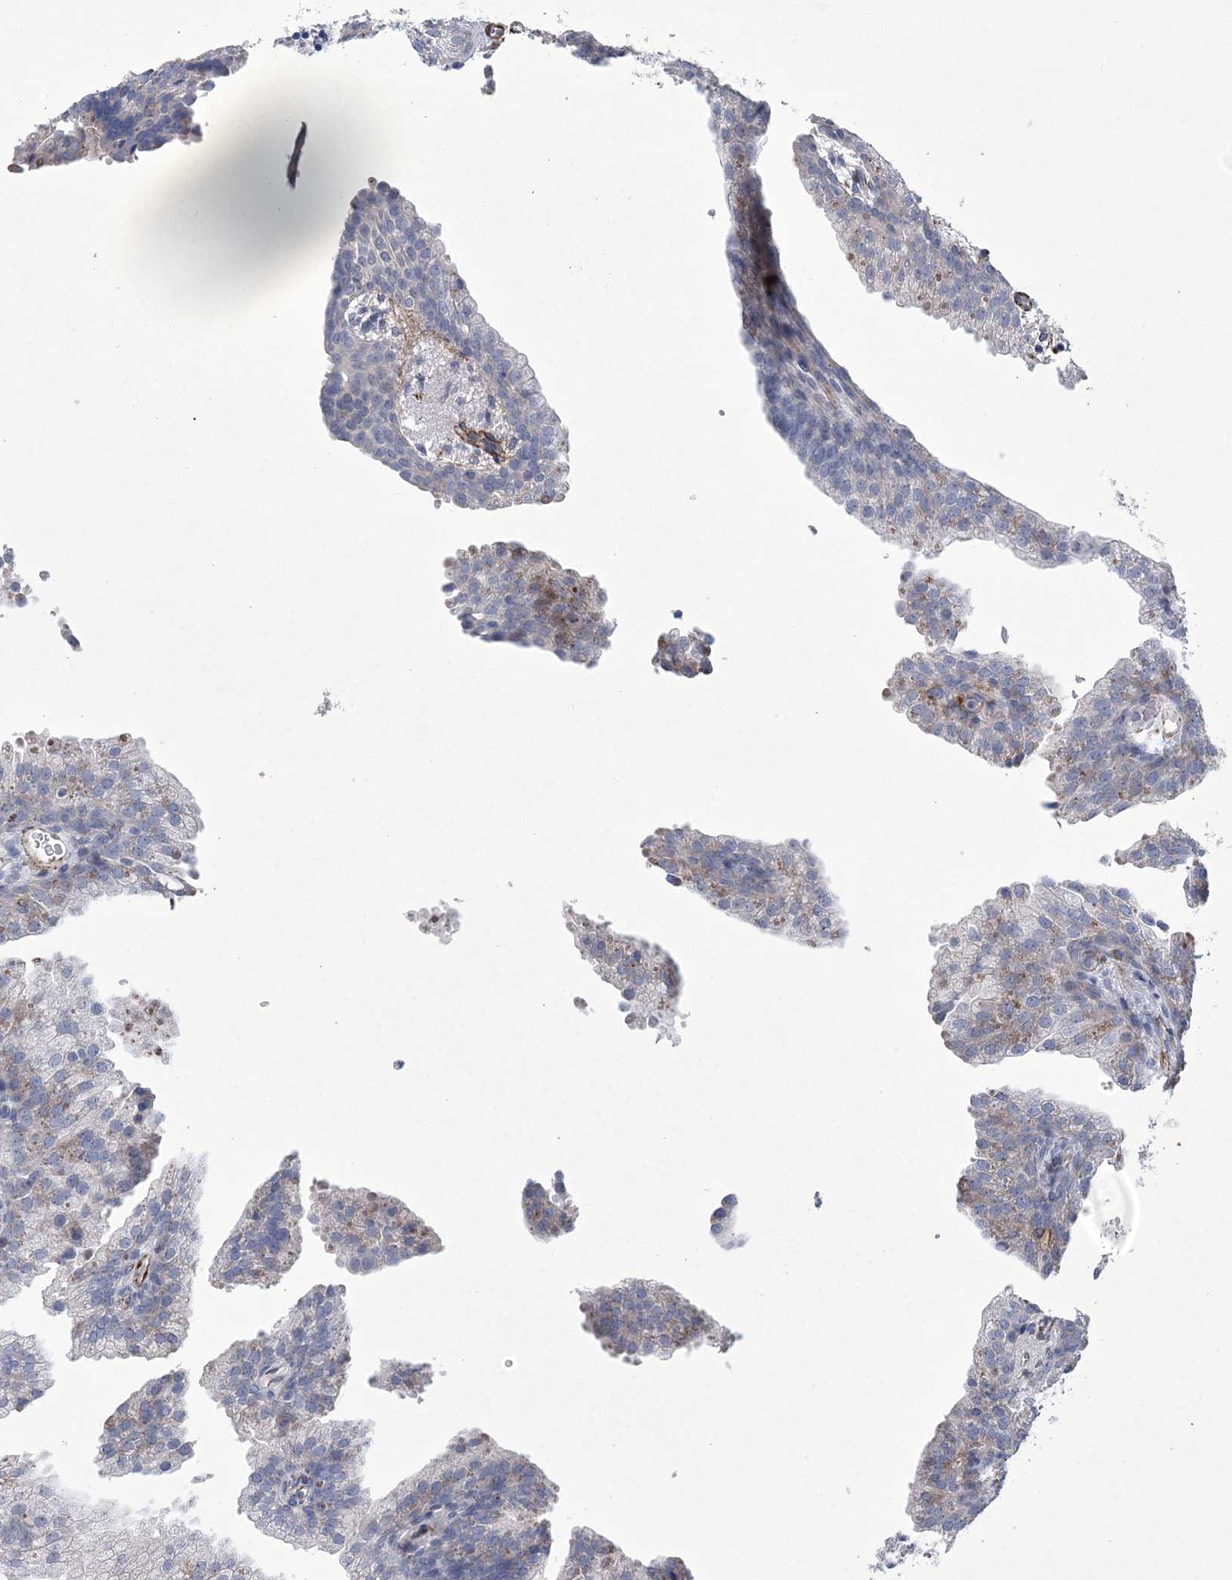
{"staining": {"intensity": "negative", "quantity": "none", "location": "none"}, "tissue": "prostate cancer", "cell_type": "Tumor cells", "image_type": "cancer", "snomed": [{"axis": "morphology", "description": "Adenocarcinoma, High grade"}, {"axis": "topography", "description": "Prostate"}], "caption": "DAB immunohistochemical staining of human prostate adenocarcinoma (high-grade) reveals no significant expression in tumor cells.", "gene": "ARSJ", "patient": {"sex": "male", "age": 62}}